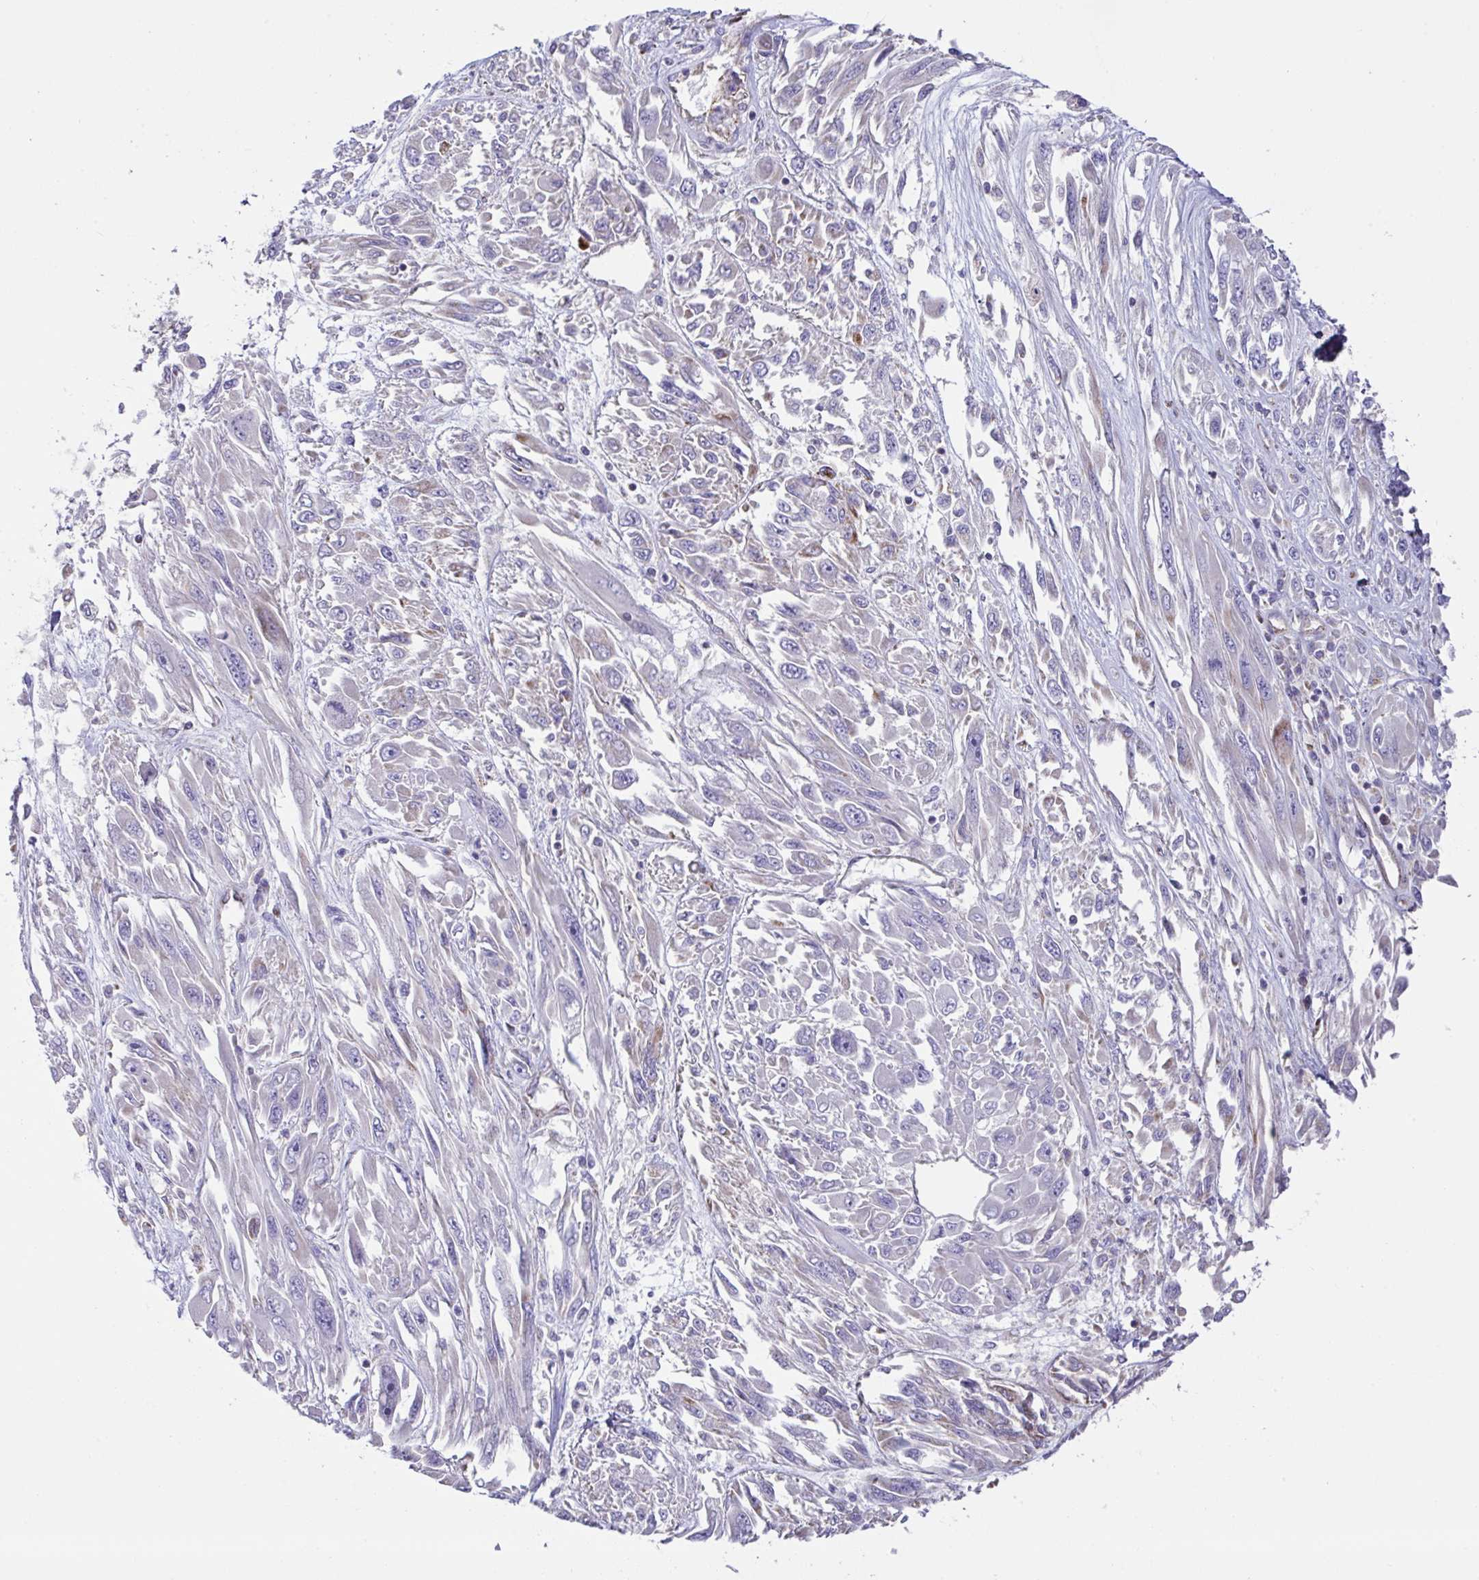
{"staining": {"intensity": "negative", "quantity": "none", "location": "none"}, "tissue": "melanoma", "cell_type": "Tumor cells", "image_type": "cancer", "snomed": [{"axis": "morphology", "description": "Malignant melanoma, NOS"}, {"axis": "topography", "description": "Skin"}], "caption": "The histopathology image shows no staining of tumor cells in malignant melanoma.", "gene": "DOK7", "patient": {"sex": "female", "age": 91}}